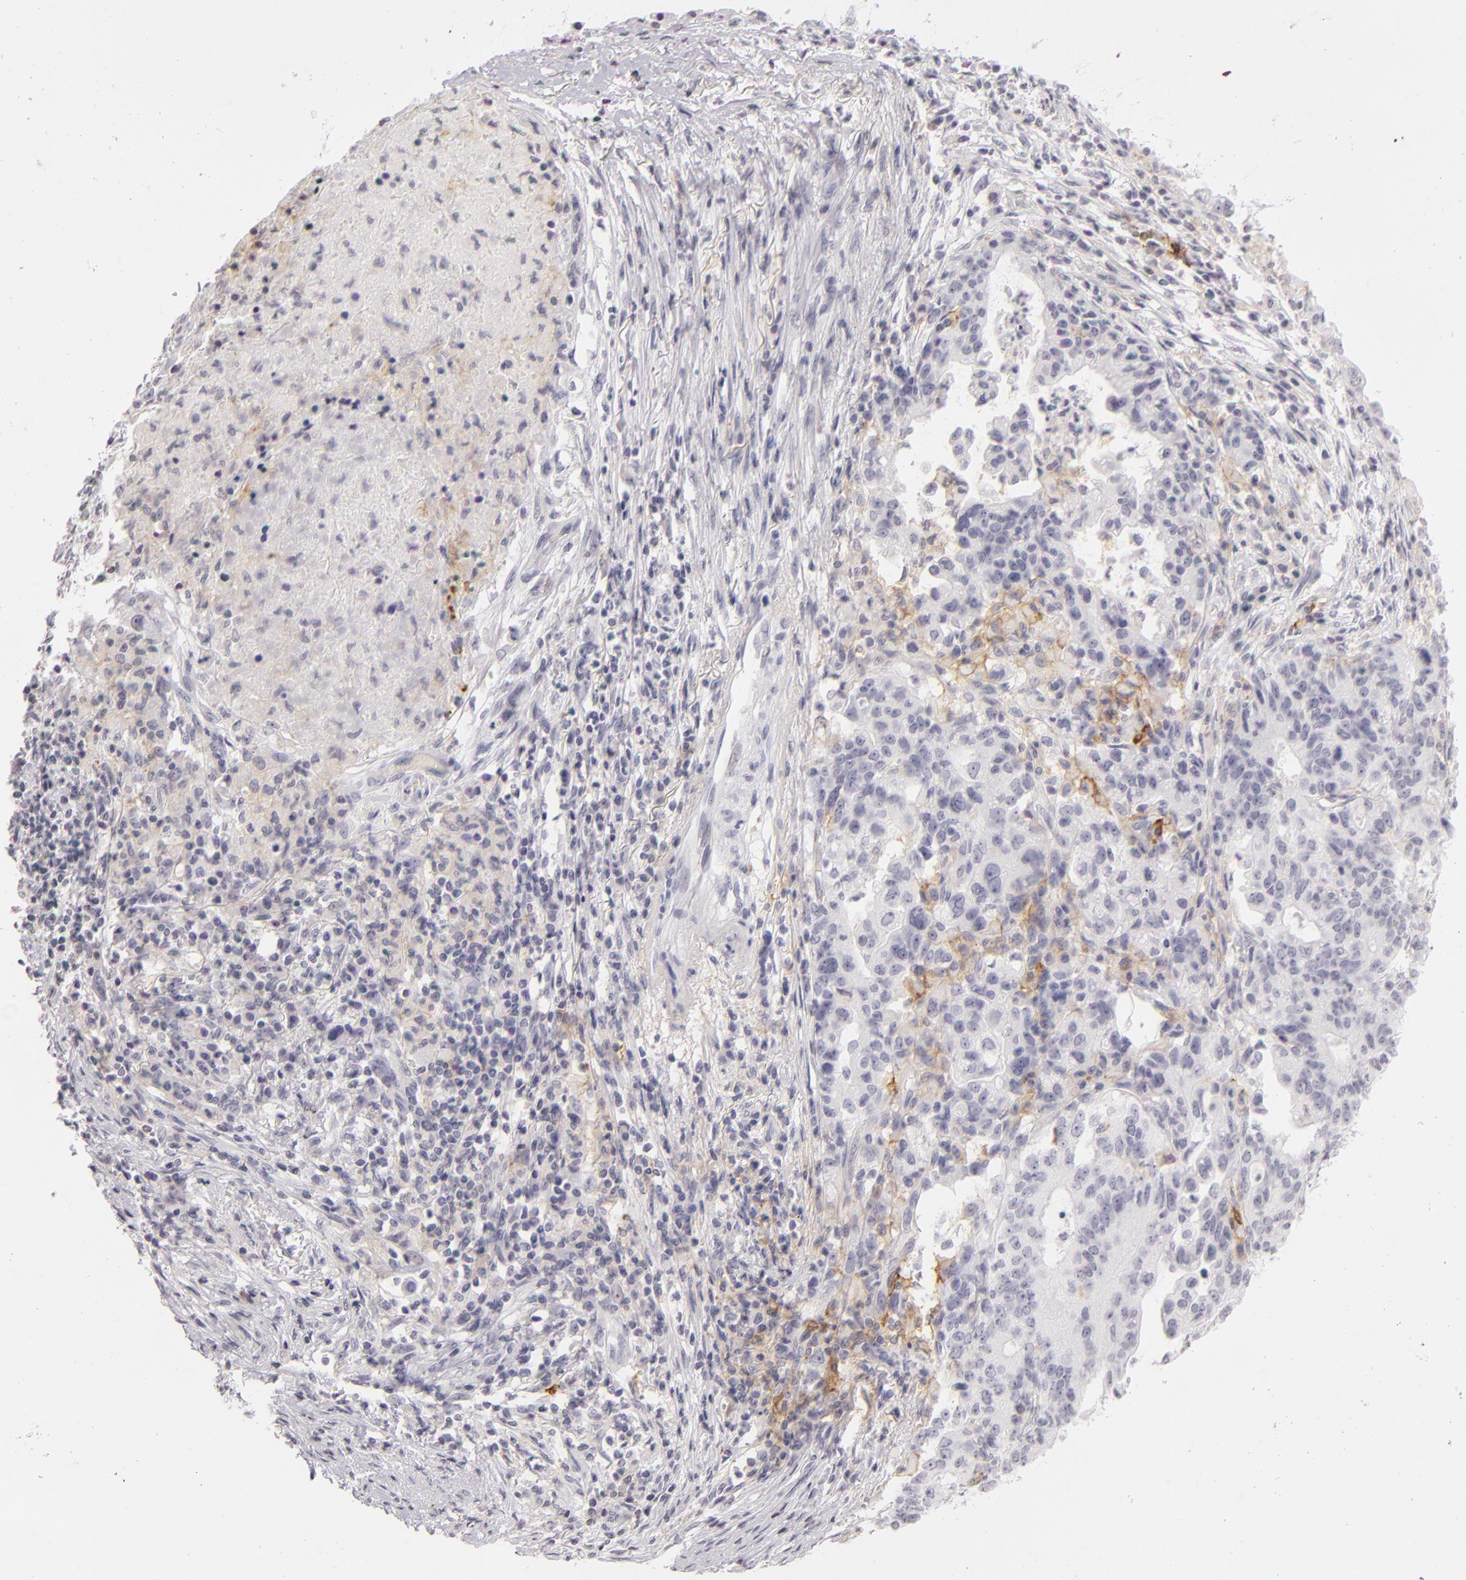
{"staining": {"intensity": "negative", "quantity": "none", "location": "none"}, "tissue": "stomach cancer", "cell_type": "Tumor cells", "image_type": "cancer", "snomed": [{"axis": "morphology", "description": "Adenocarcinoma, NOS"}, {"axis": "topography", "description": "Stomach, upper"}], "caption": "This is an immunohistochemistry (IHC) histopathology image of human stomach cancer (adenocarcinoma). There is no staining in tumor cells.", "gene": "CD40", "patient": {"sex": "female", "age": 50}}